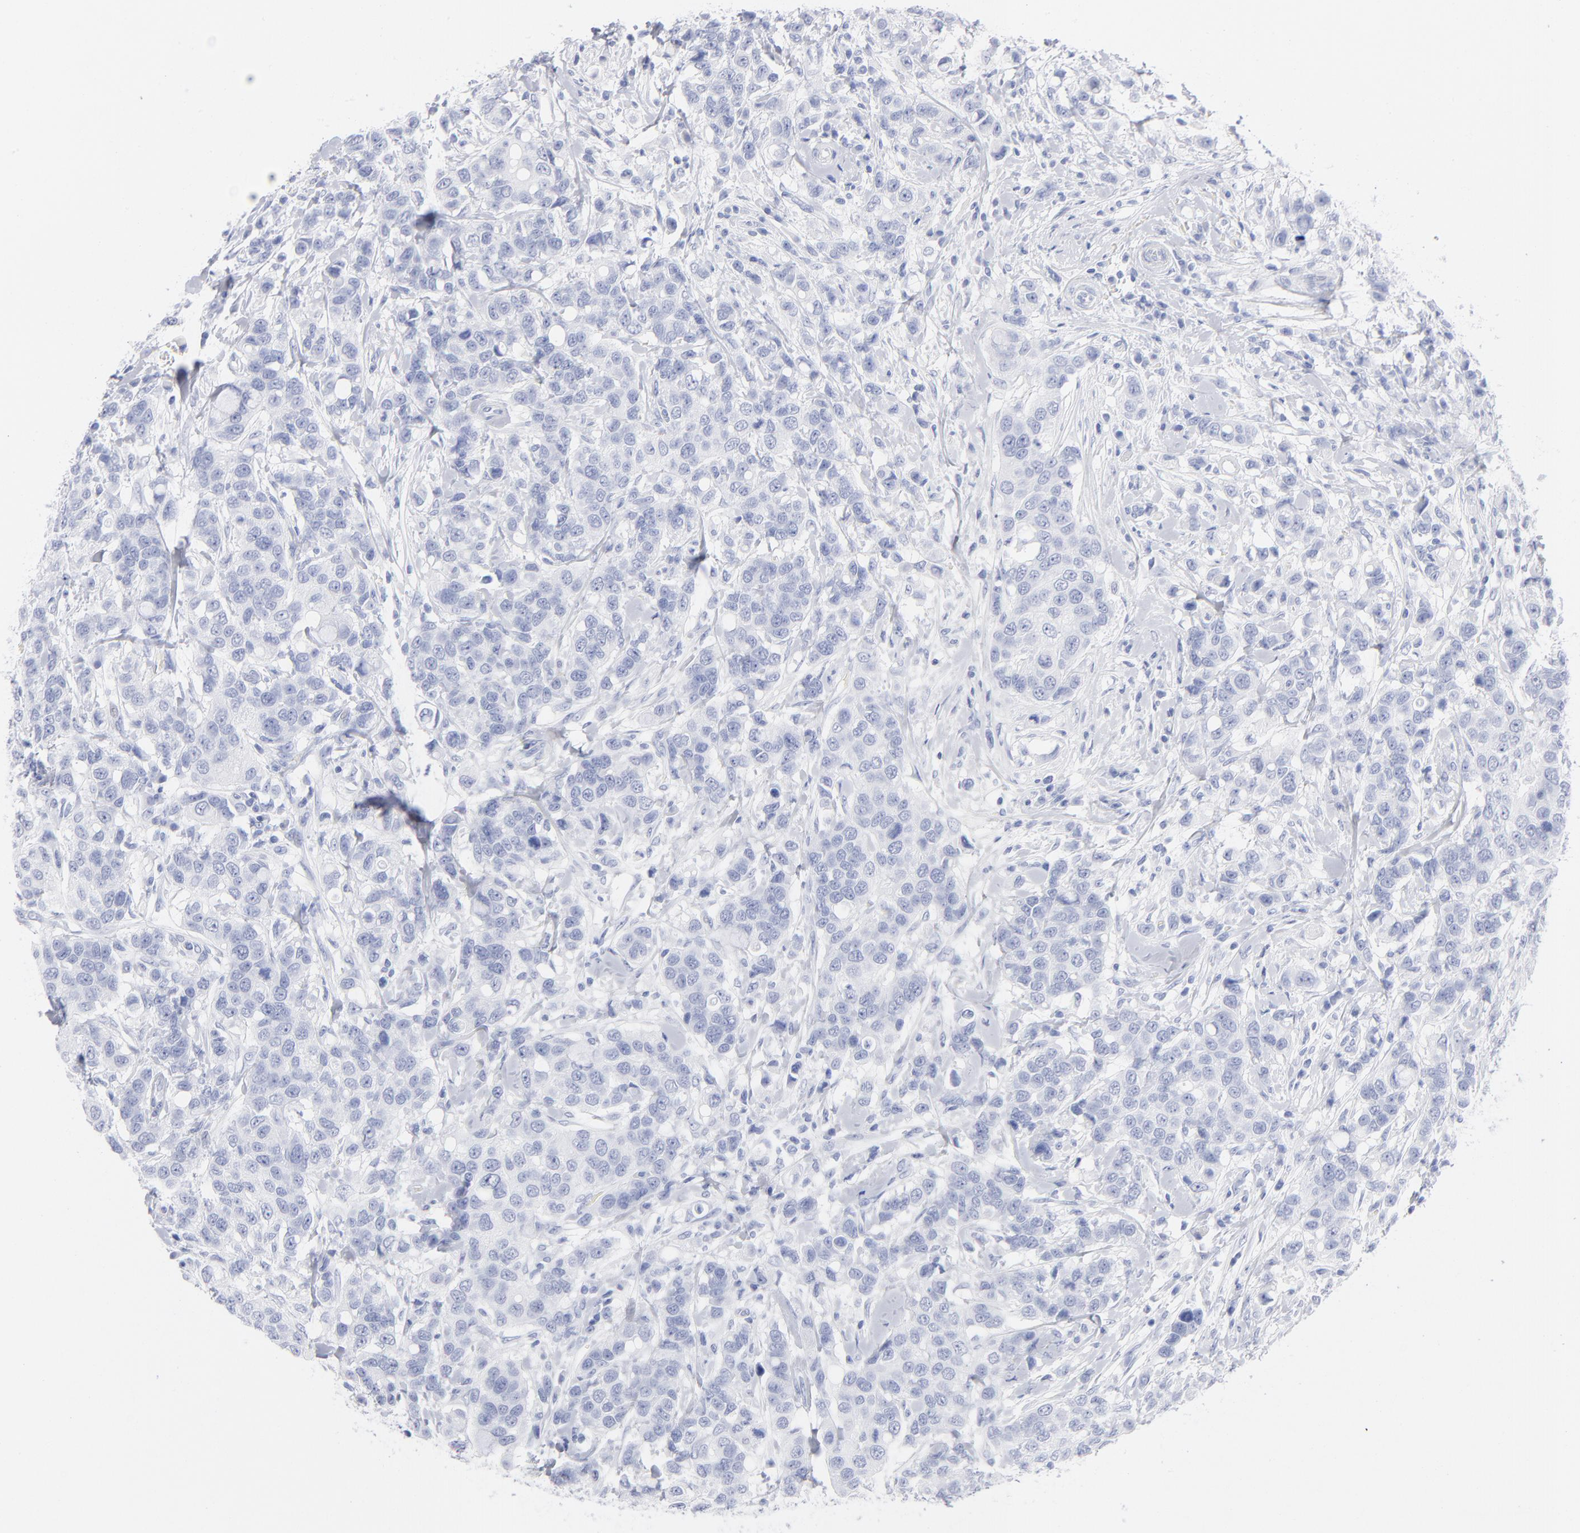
{"staining": {"intensity": "negative", "quantity": "none", "location": "none"}, "tissue": "breast cancer", "cell_type": "Tumor cells", "image_type": "cancer", "snomed": [{"axis": "morphology", "description": "Duct carcinoma"}, {"axis": "topography", "description": "Breast"}], "caption": "Image shows no protein positivity in tumor cells of intraductal carcinoma (breast) tissue.", "gene": "ARG1", "patient": {"sex": "female", "age": 27}}